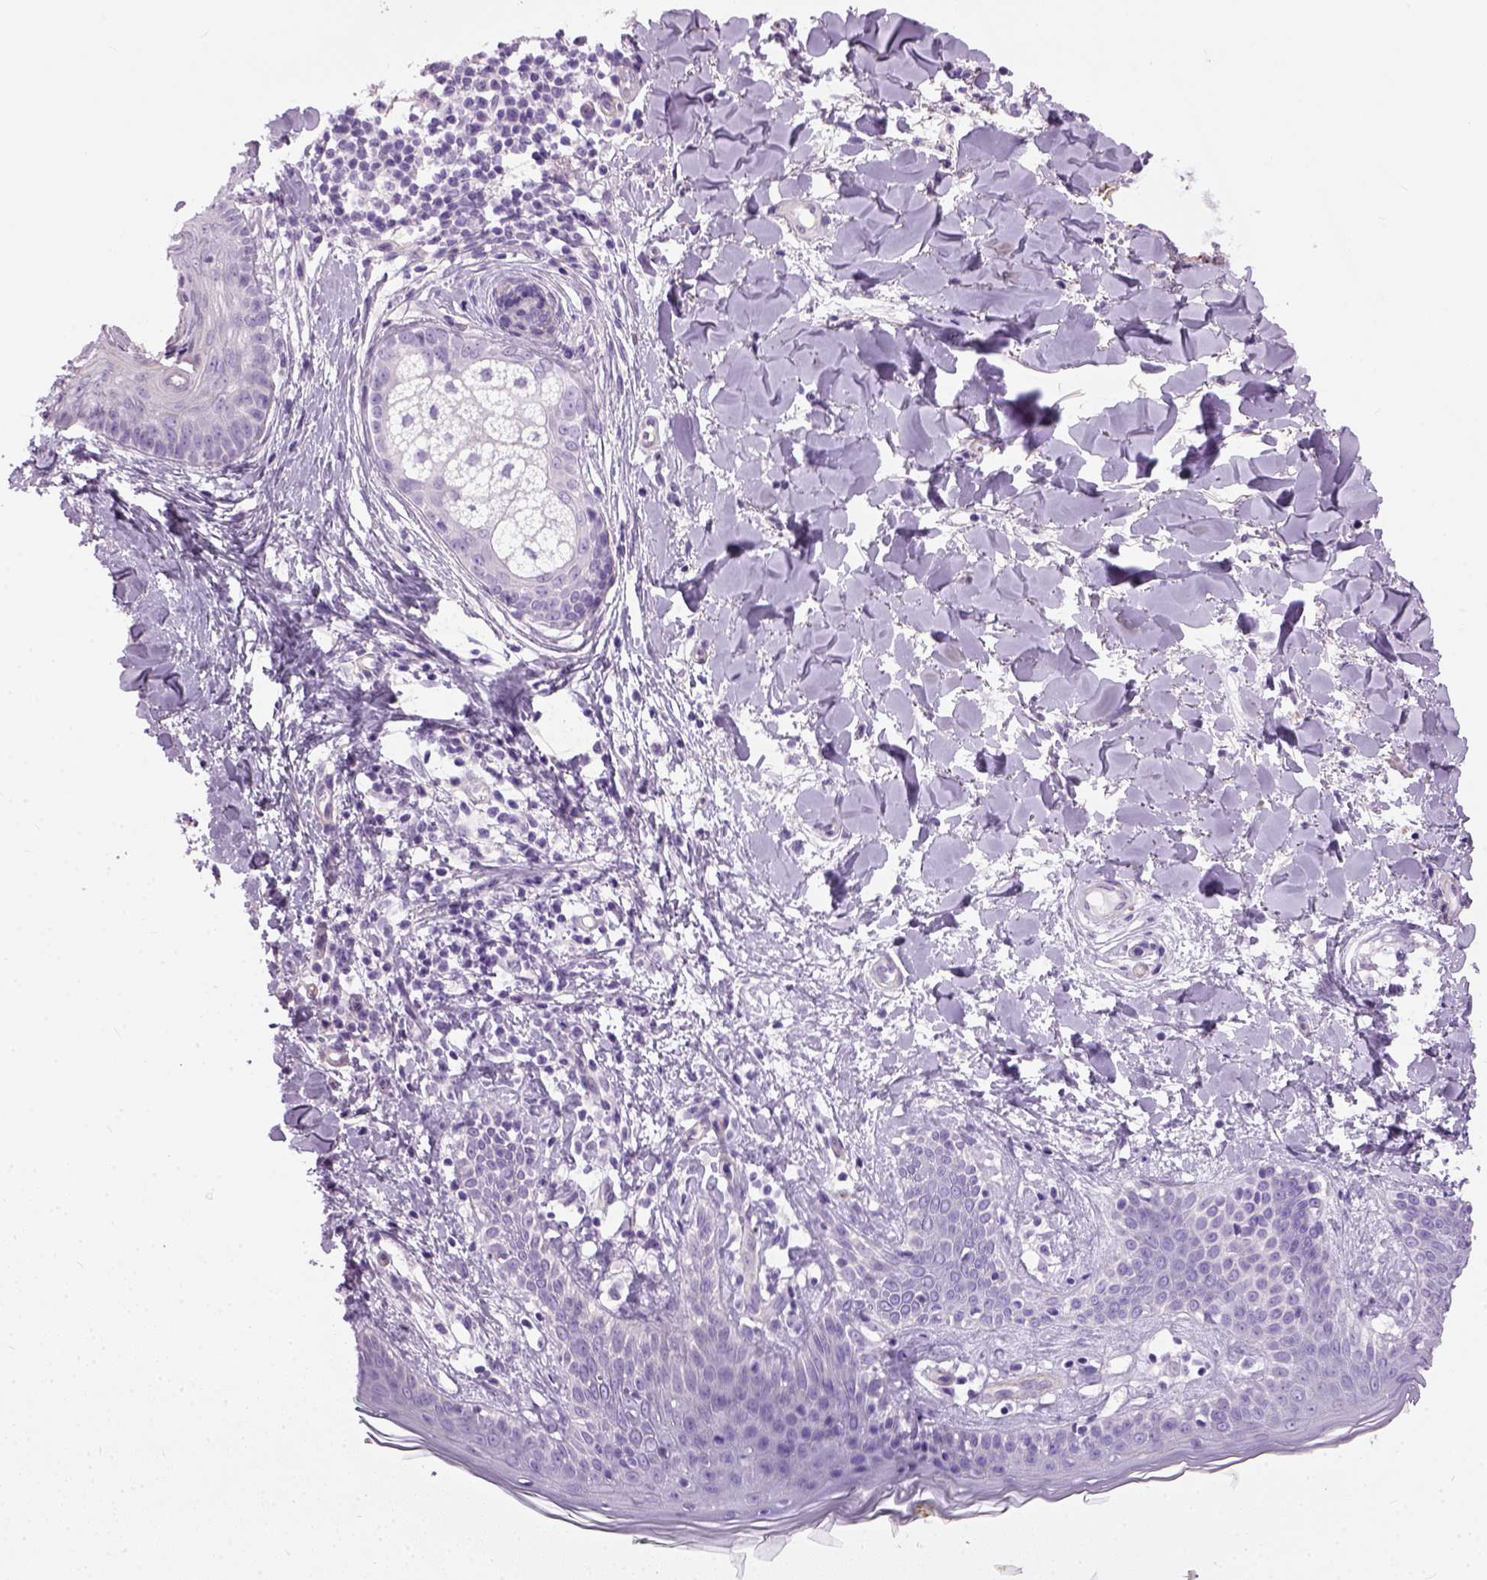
{"staining": {"intensity": "negative", "quantity": "none", "location": "none"}, "tissue": "skin", "cell_type": "Fibroblasts", "image_type": "normal", "snomed": [{"axis": "morphology", "description": "Normal tissue, NOS"}, {"axis": "topography", "description": "Skin"}], "caption": "Immunohistochemistry photomicrograph of unremarkable skin stained for a protein (brown), which exhibits no staining in fibroblasts. (DAB (3,3'-diaminobenzidine) immunohistochemistry visualized using brightfield microscopy, high magnification).", "gene": "FAM161A", "patient": {"sex": "female", "age": 34}}